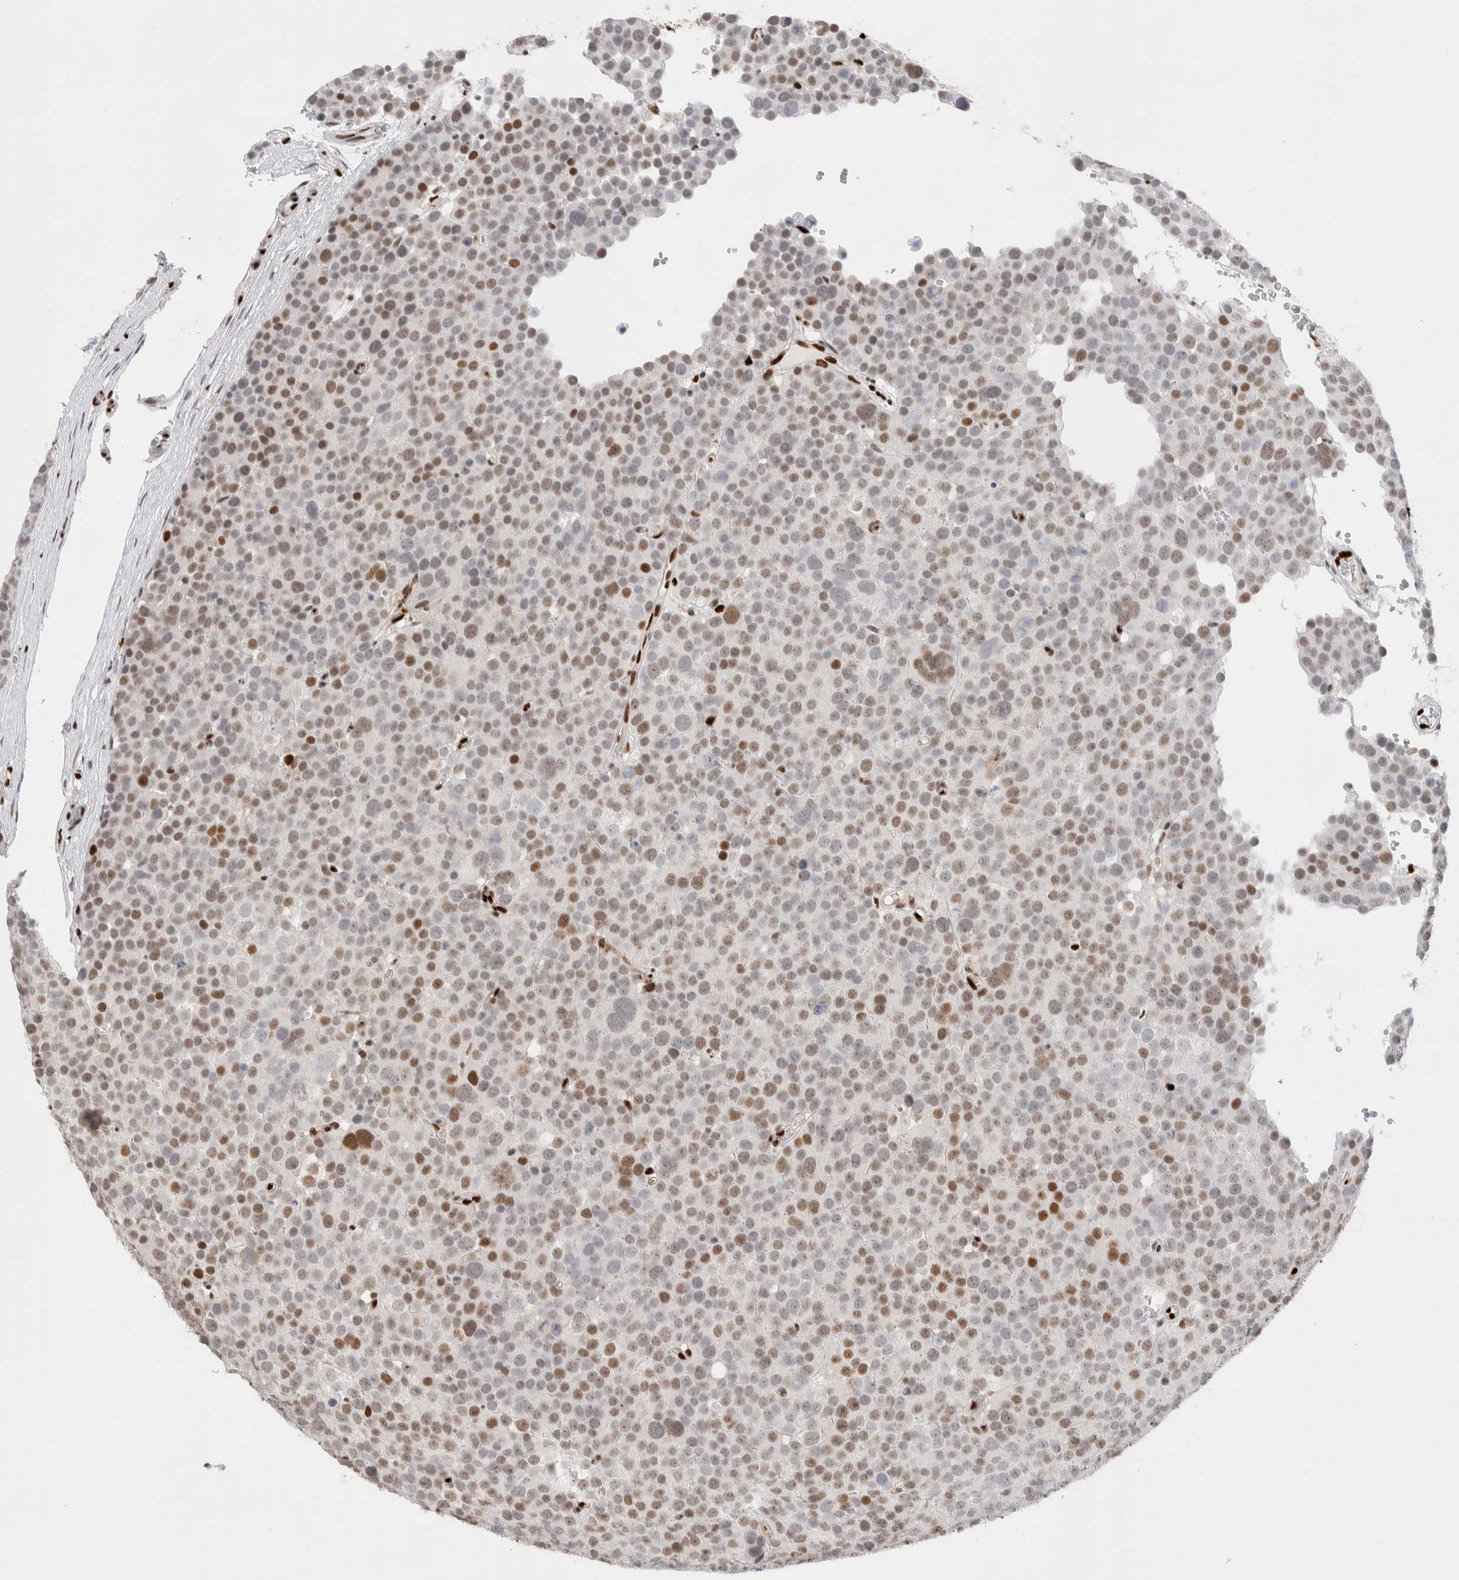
{"staining": {"intensity": "moderate", "quantity": ">75%", "location": "nuclear"}, "tissue": "testis cancer", "cell_type": "Tumor cells", "image_type": "cancer", "snomed": [{"axis": "morphology", "description": "Seminoma, NOS"}, {"axis": "topography", "description": "Testis"}], "caption": "About >75% of tumor cells in human seminoma (testis) demonstrate moderate nuclear protein expression as visualized by brown immunohistochemical staining.", "gene": "RNASEK-C17orf49", "patient": {"sex": "male", "age": 71}}